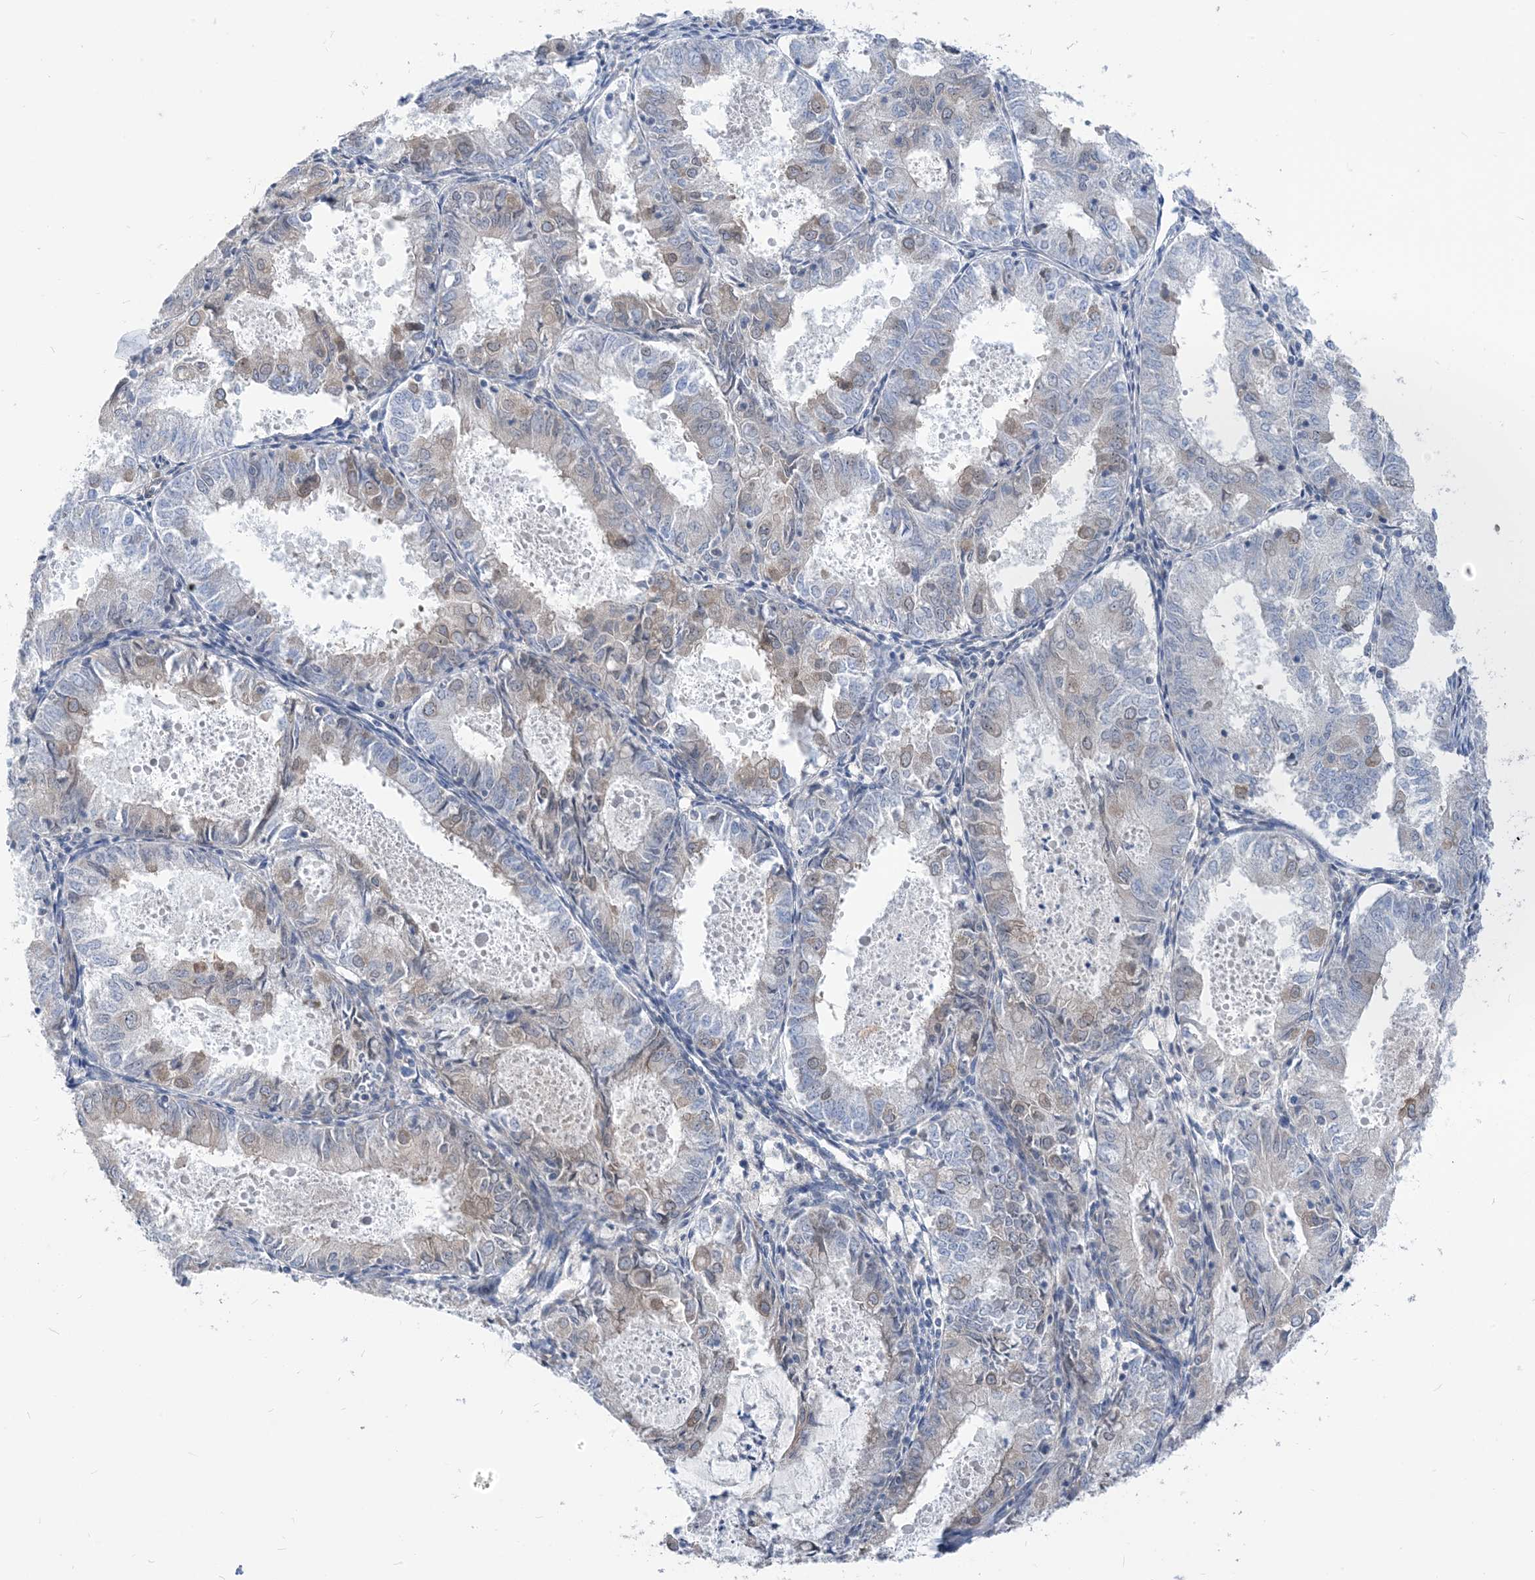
{"staining": {"intensity": "negative", "quantity": "none", "location": "none"}, "tissue": "endometrial cancer", "cell_type": "Tumor cells", "image_type": "cancer", "snomed": [{"axis": "morphology", "description": "Adenocarcinoma, NOS"}, {"axis": "topography", "description": "Endometrium"}], "caption": "Immunohistochemistry image of human endometrial adenocarcinoma stained for a protein (brown), which displays no staining in tumor cells.", "gene": "PLEKHA3", "patient": {"sex": "female", "age": 57}}